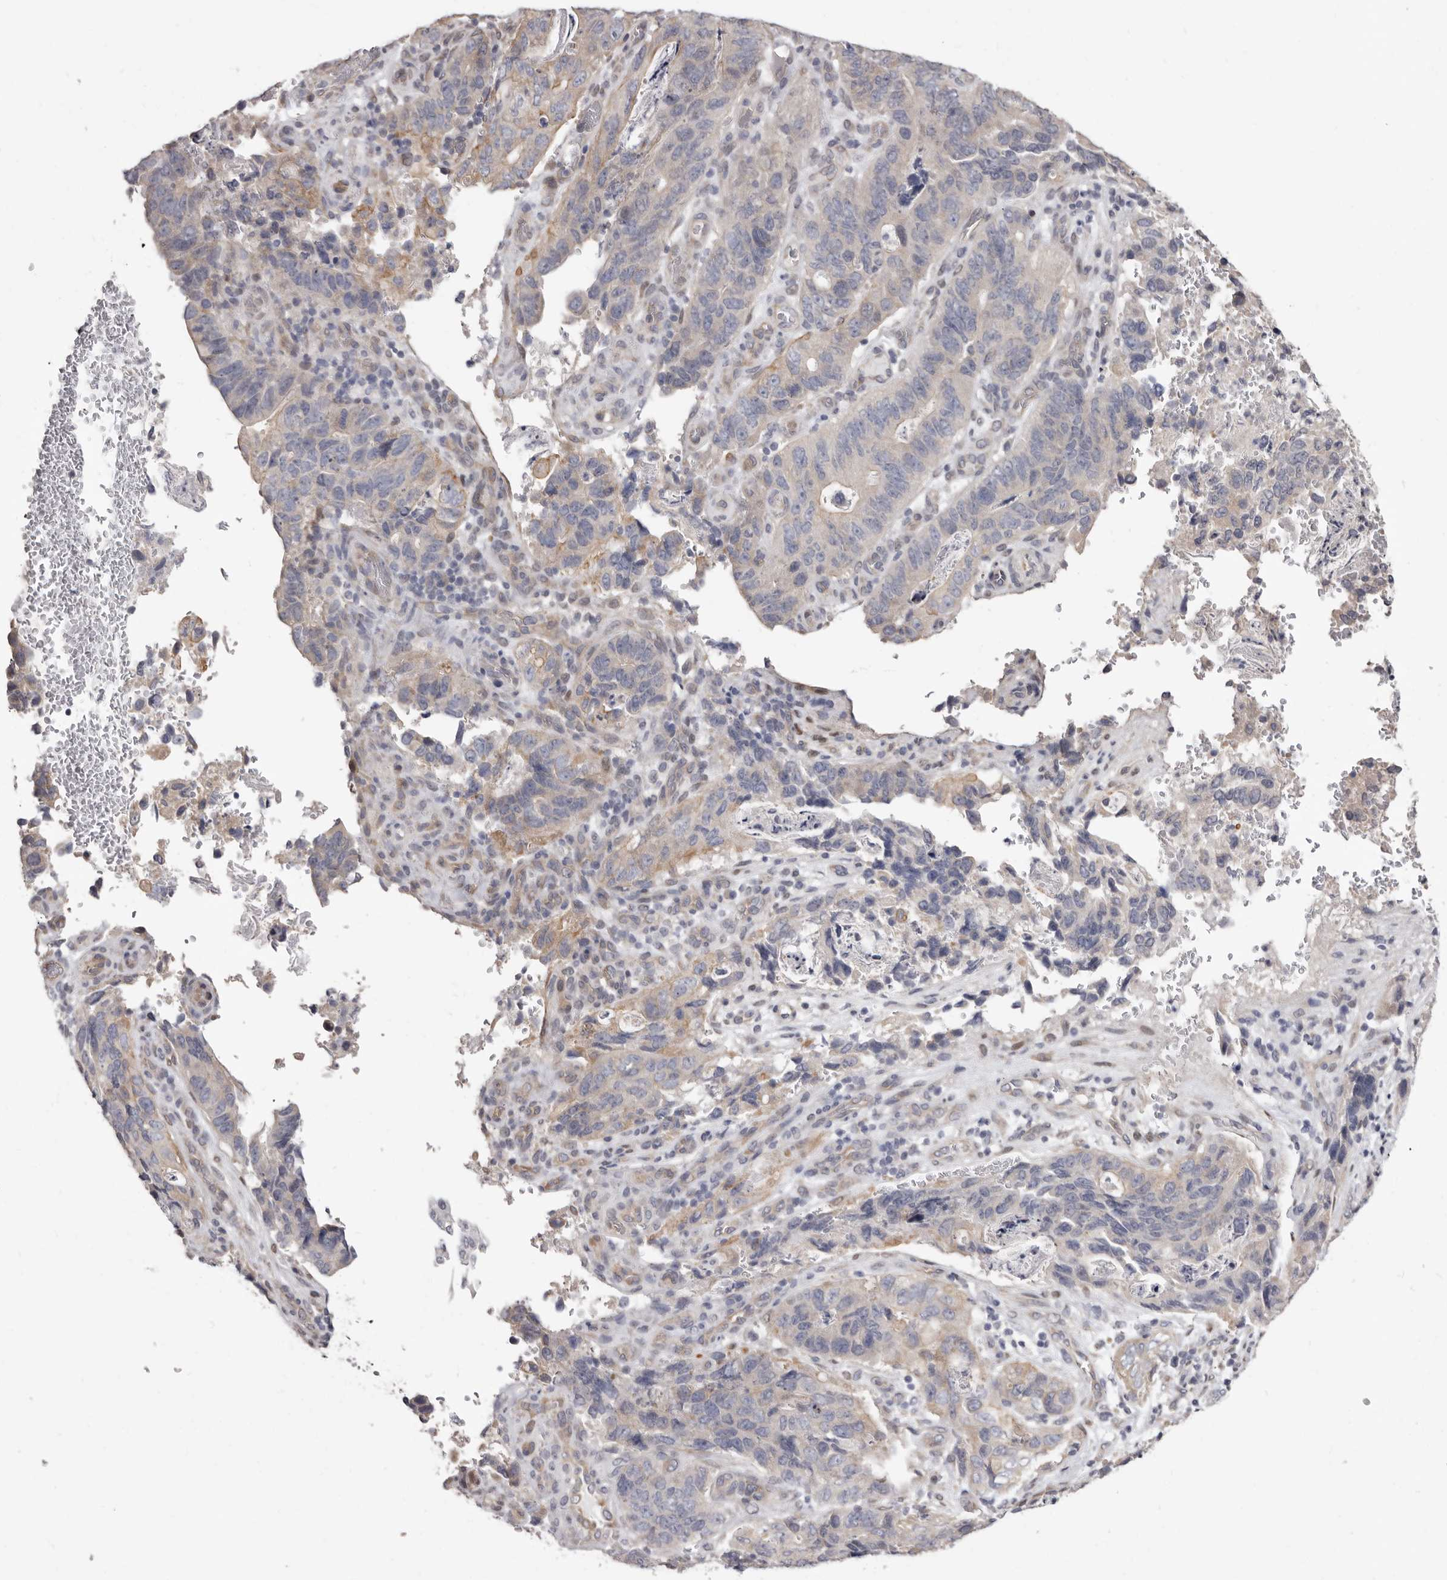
{"staining": {"intensity": "weak", "quantity": "25%-75%", "location": "cytoplasmic/membranous"}, "tissue": "stomach cancer", "cell_type": "Tumor cells", "image_type": "cancer", "snomed": [{"axis": "morphology", "description": "Normal tissue, NOS"}, {"axis": "morphology", "description": "Adenocarcinoma, NOS"}, {"axis": "topography", "description": "Stomach"}], "caption": "This image demonstrates IHC staining of stomach cancer (adenocarcinoma), with low weak cytoplasmic/membranous positivity in approximately 25%-75% of tumor cells.", "gene": "KHDRBS2", "patient": {"sex": "female", "age": 89}}